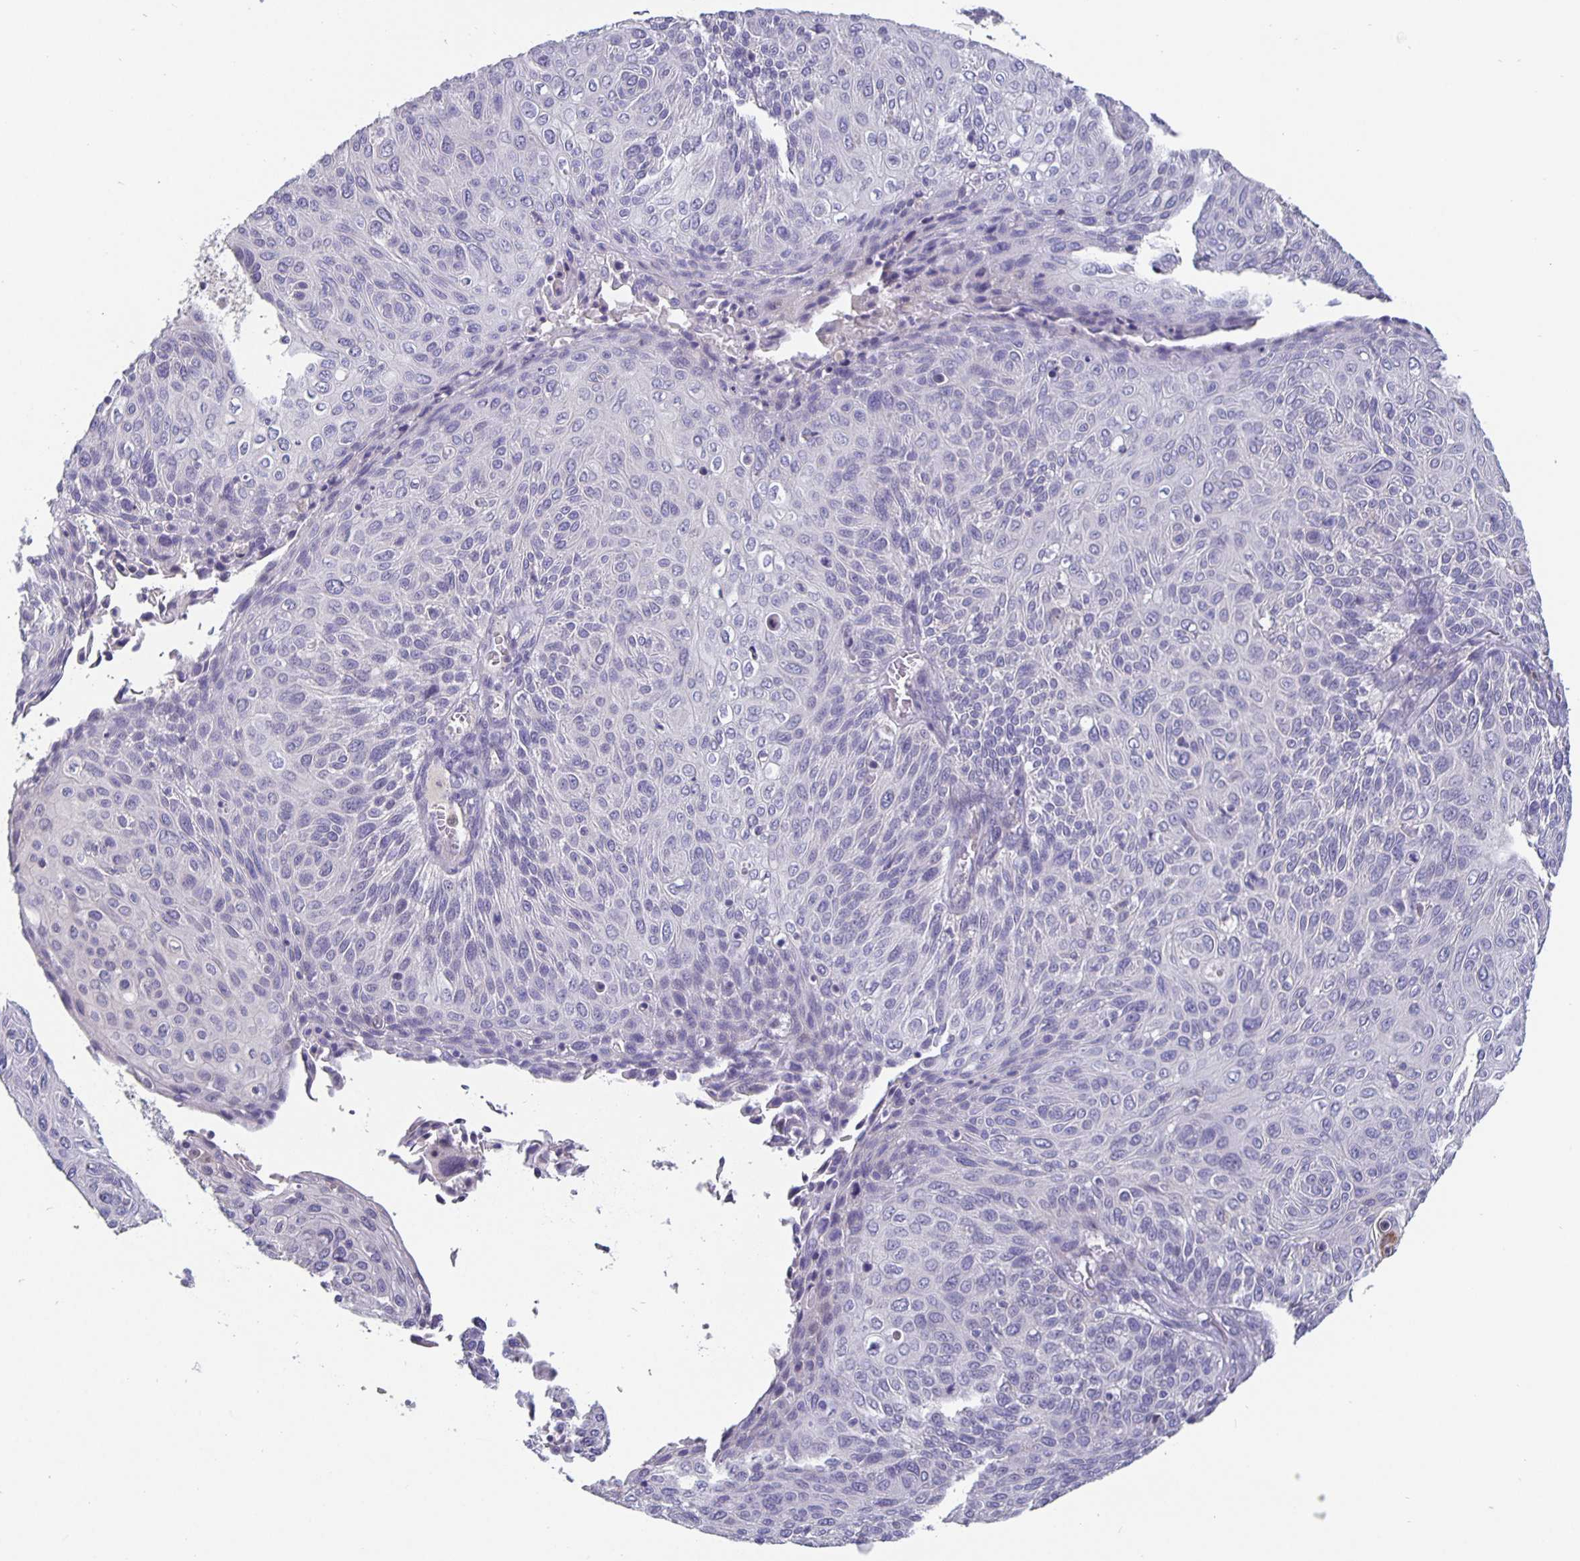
{"staining": {"intensity": "negative", "quantity": "none", "location": "none"}, "tissue": "cervical cancer", "cell_type": "Tumor cells", "image_type": "cancer", "snomed": [{"axis": "morphology", "description": "Squamous cell carcinoma, NOS"}, {"axis": "topography", "description": "Cervix"}], "caption": "High power microscopy photomicrograph of an IHC histopathology image of cervical cancer (squamous cell carcinoma), revealing no significant staining in tumor cells.", "gene": "GDF15", "patient": {"sex": "female", "age": 31}}